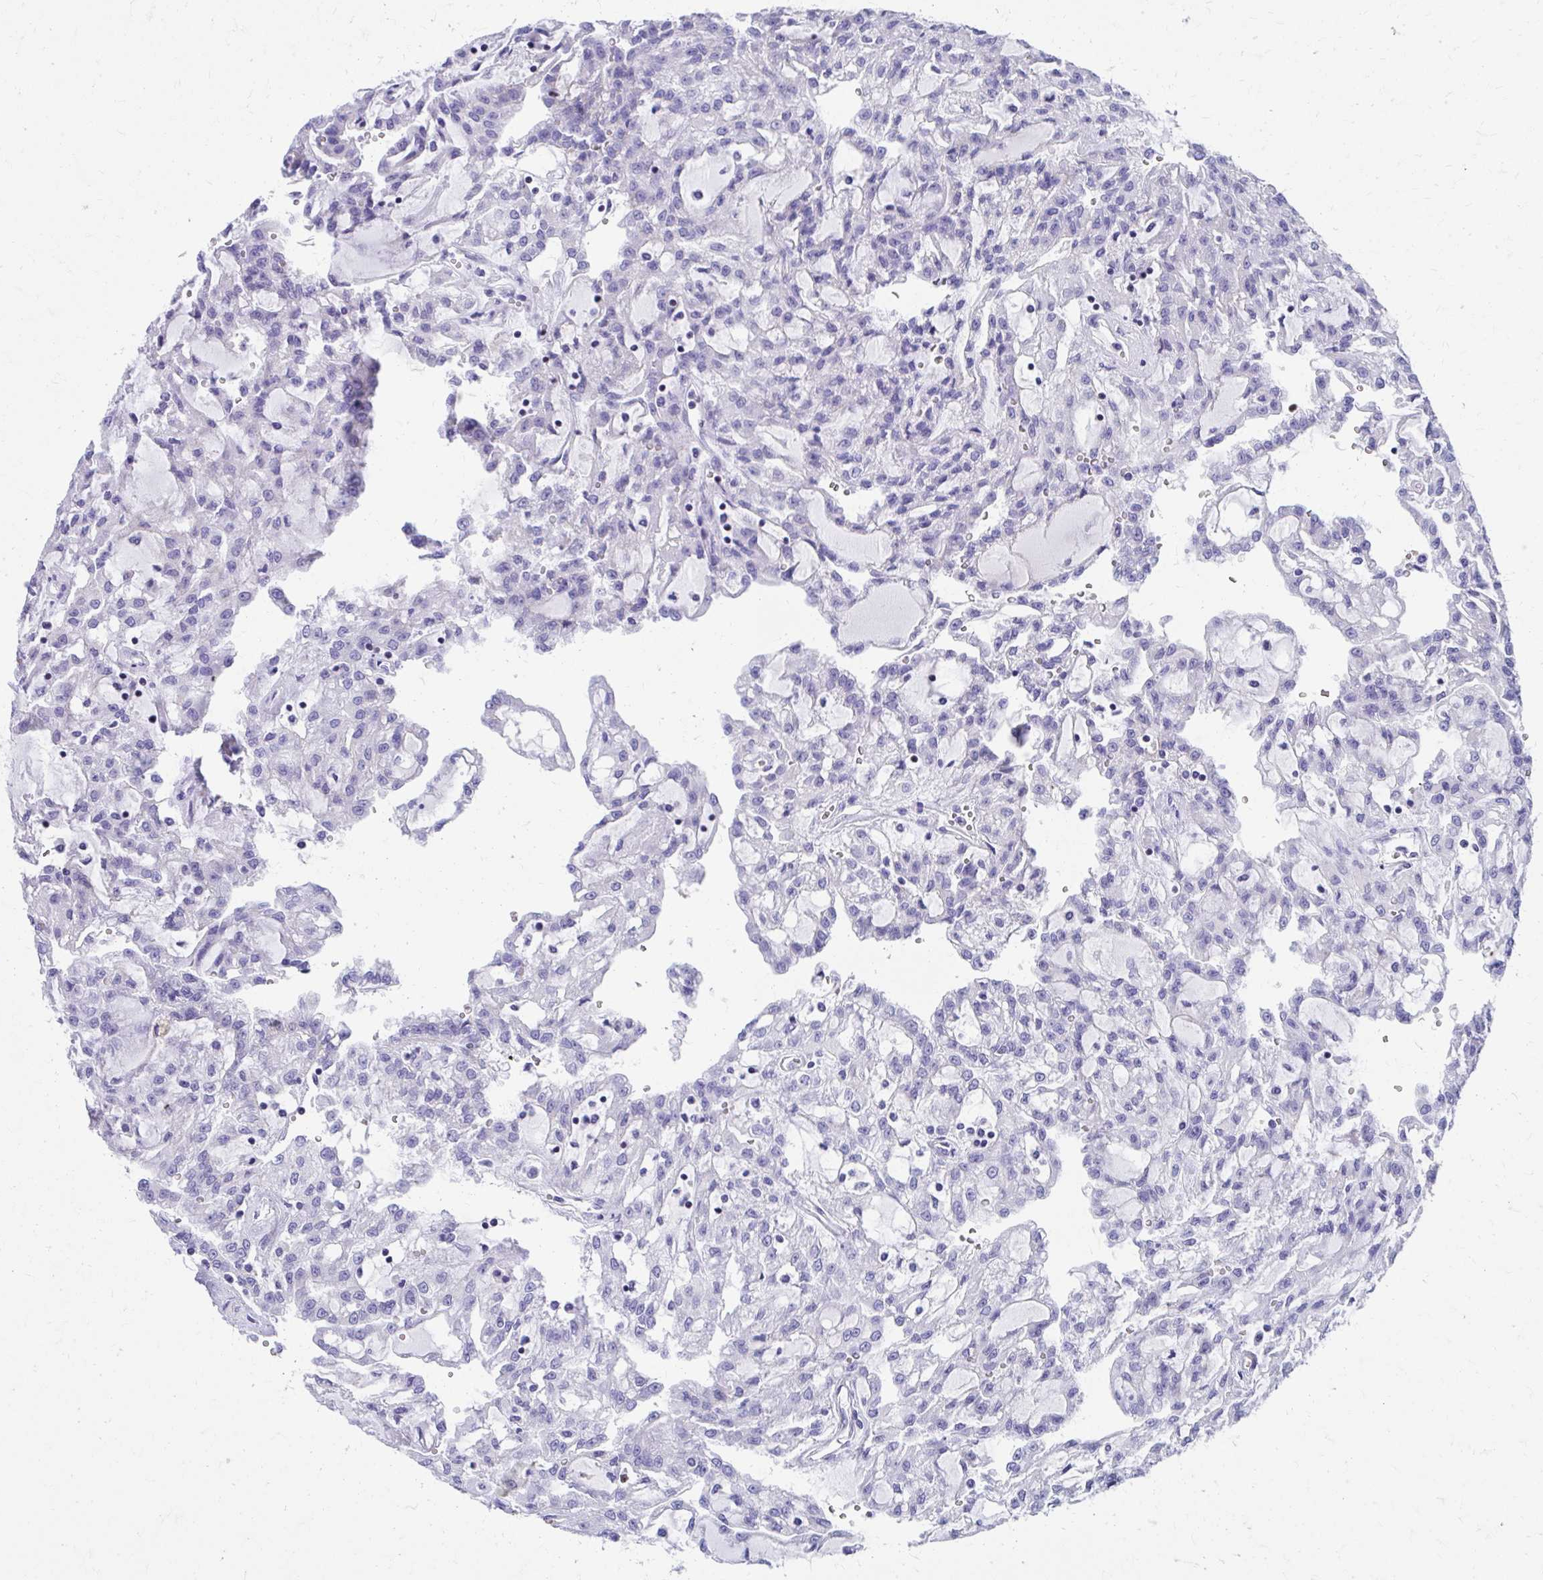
{"staining": {"intensity": "negative", "quantity": "none", "location": "none"}, "tissue": "renal cancer", "cell_type": "Tumor cells", "image_type": "cancer", "snomed": [{"axis": "morphology", "description": "Adenocarcinoma, NOS"}, {"axis": "topography", "description": "Kidney"}], "caption": "Renal adenocarcinoma was stained to show a protein in brown. There is no significant staining in tumor cells. Brightfield microscopy of IHC stained with DAB (brown) and hematoxylin (blue), captured at high magnification.", "gene": "RUNX3", "patient": {"sex": "male", "age": 63}}